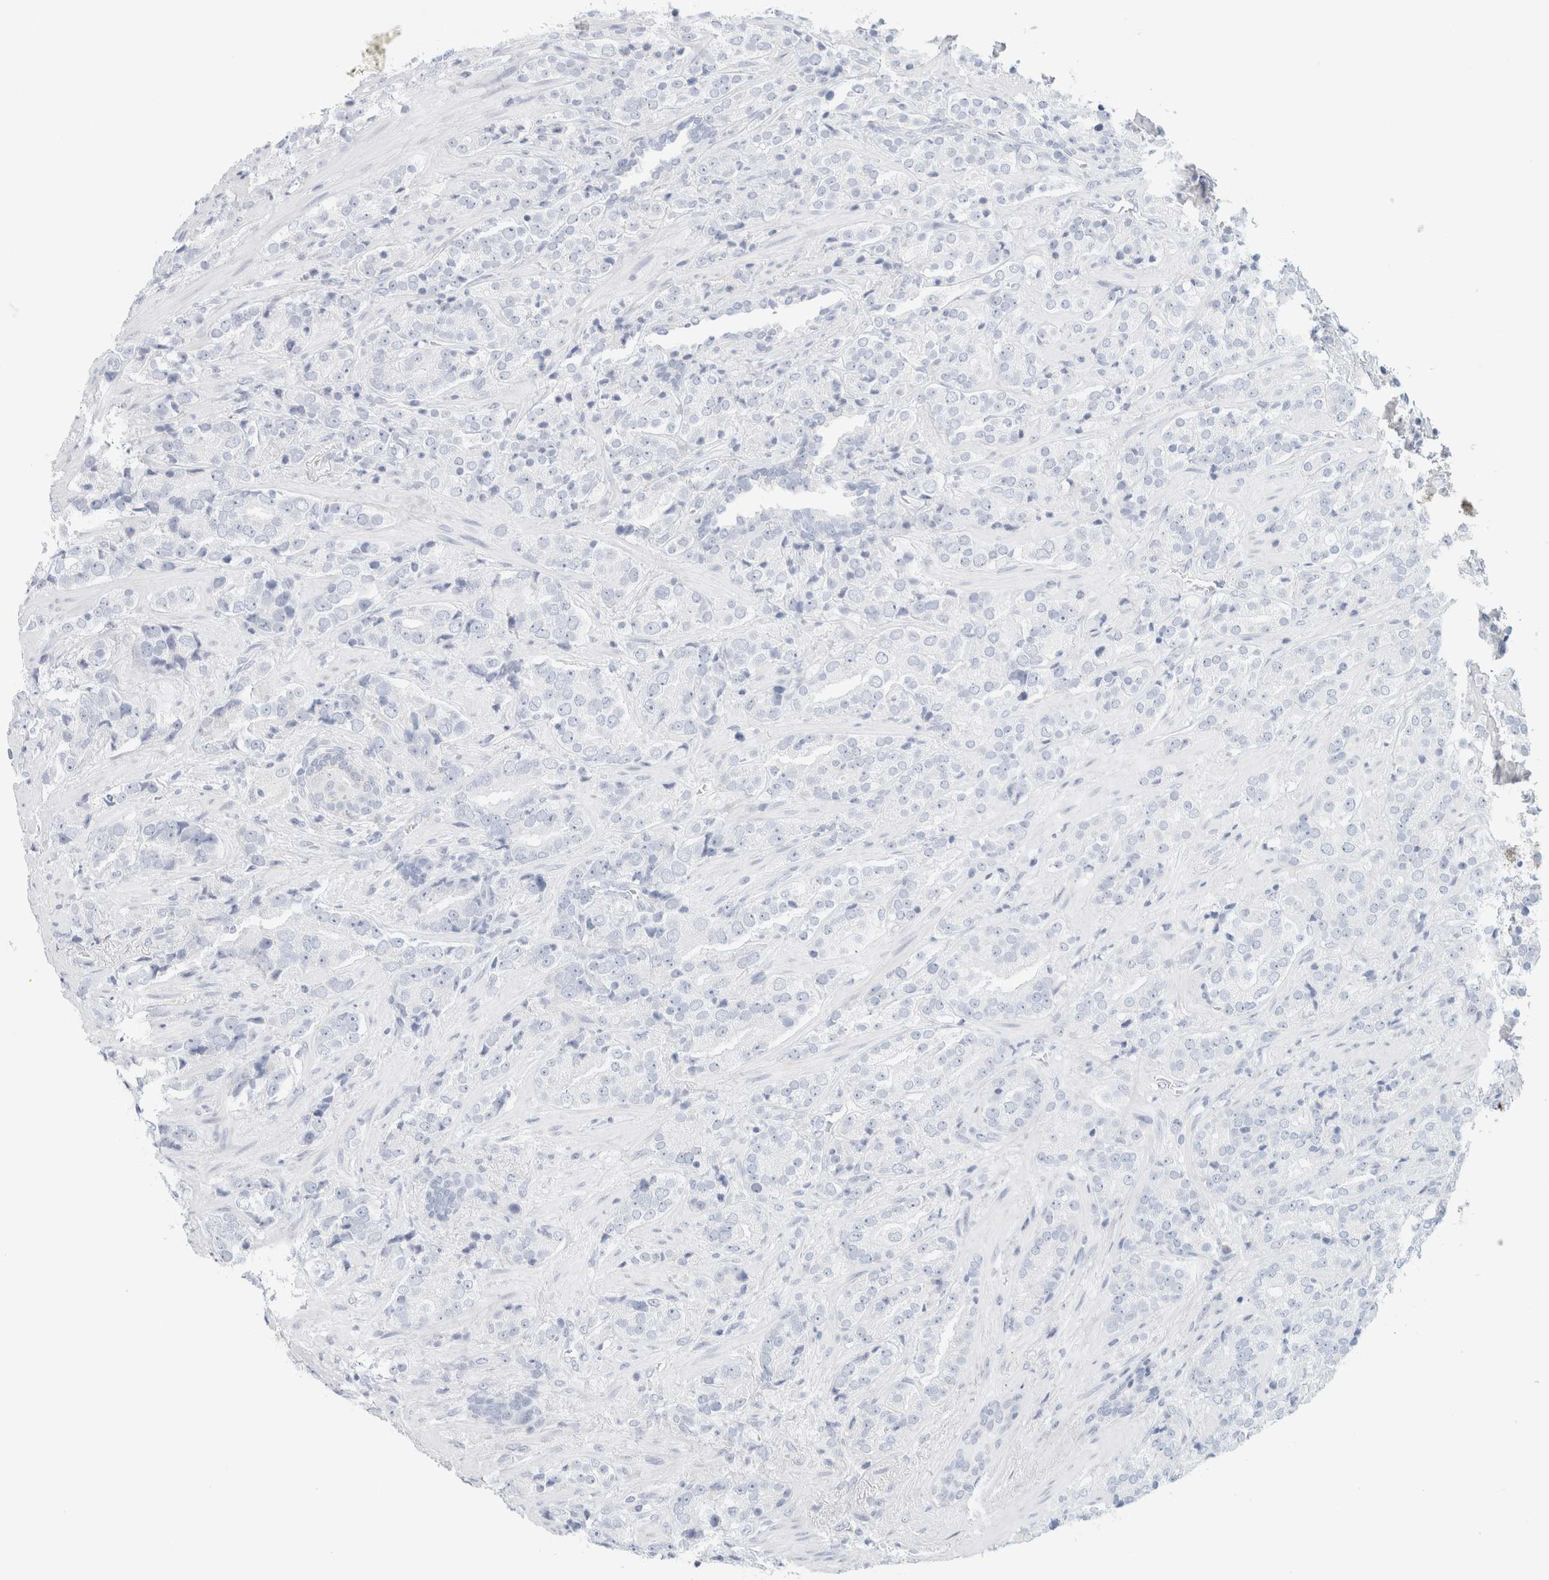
{"staining": {"intensity": "negative", "quantity": "none", "location": "none"}, "tissue": "prostate cancer", "cell_type": "Tumor cells", "image_type": "cancer", "snomed": [{"axis": "morphology", "description": "Adenocarcinoma, High grade"}, {"axis": "topography", "description": "Prostate"}], "caption": "Tumor cells show no significant protein expression in prostate cancer (high-grade adenocarcinoma).", "gene": "HEXD", "patient": {"sex": "male", "age": 71}}